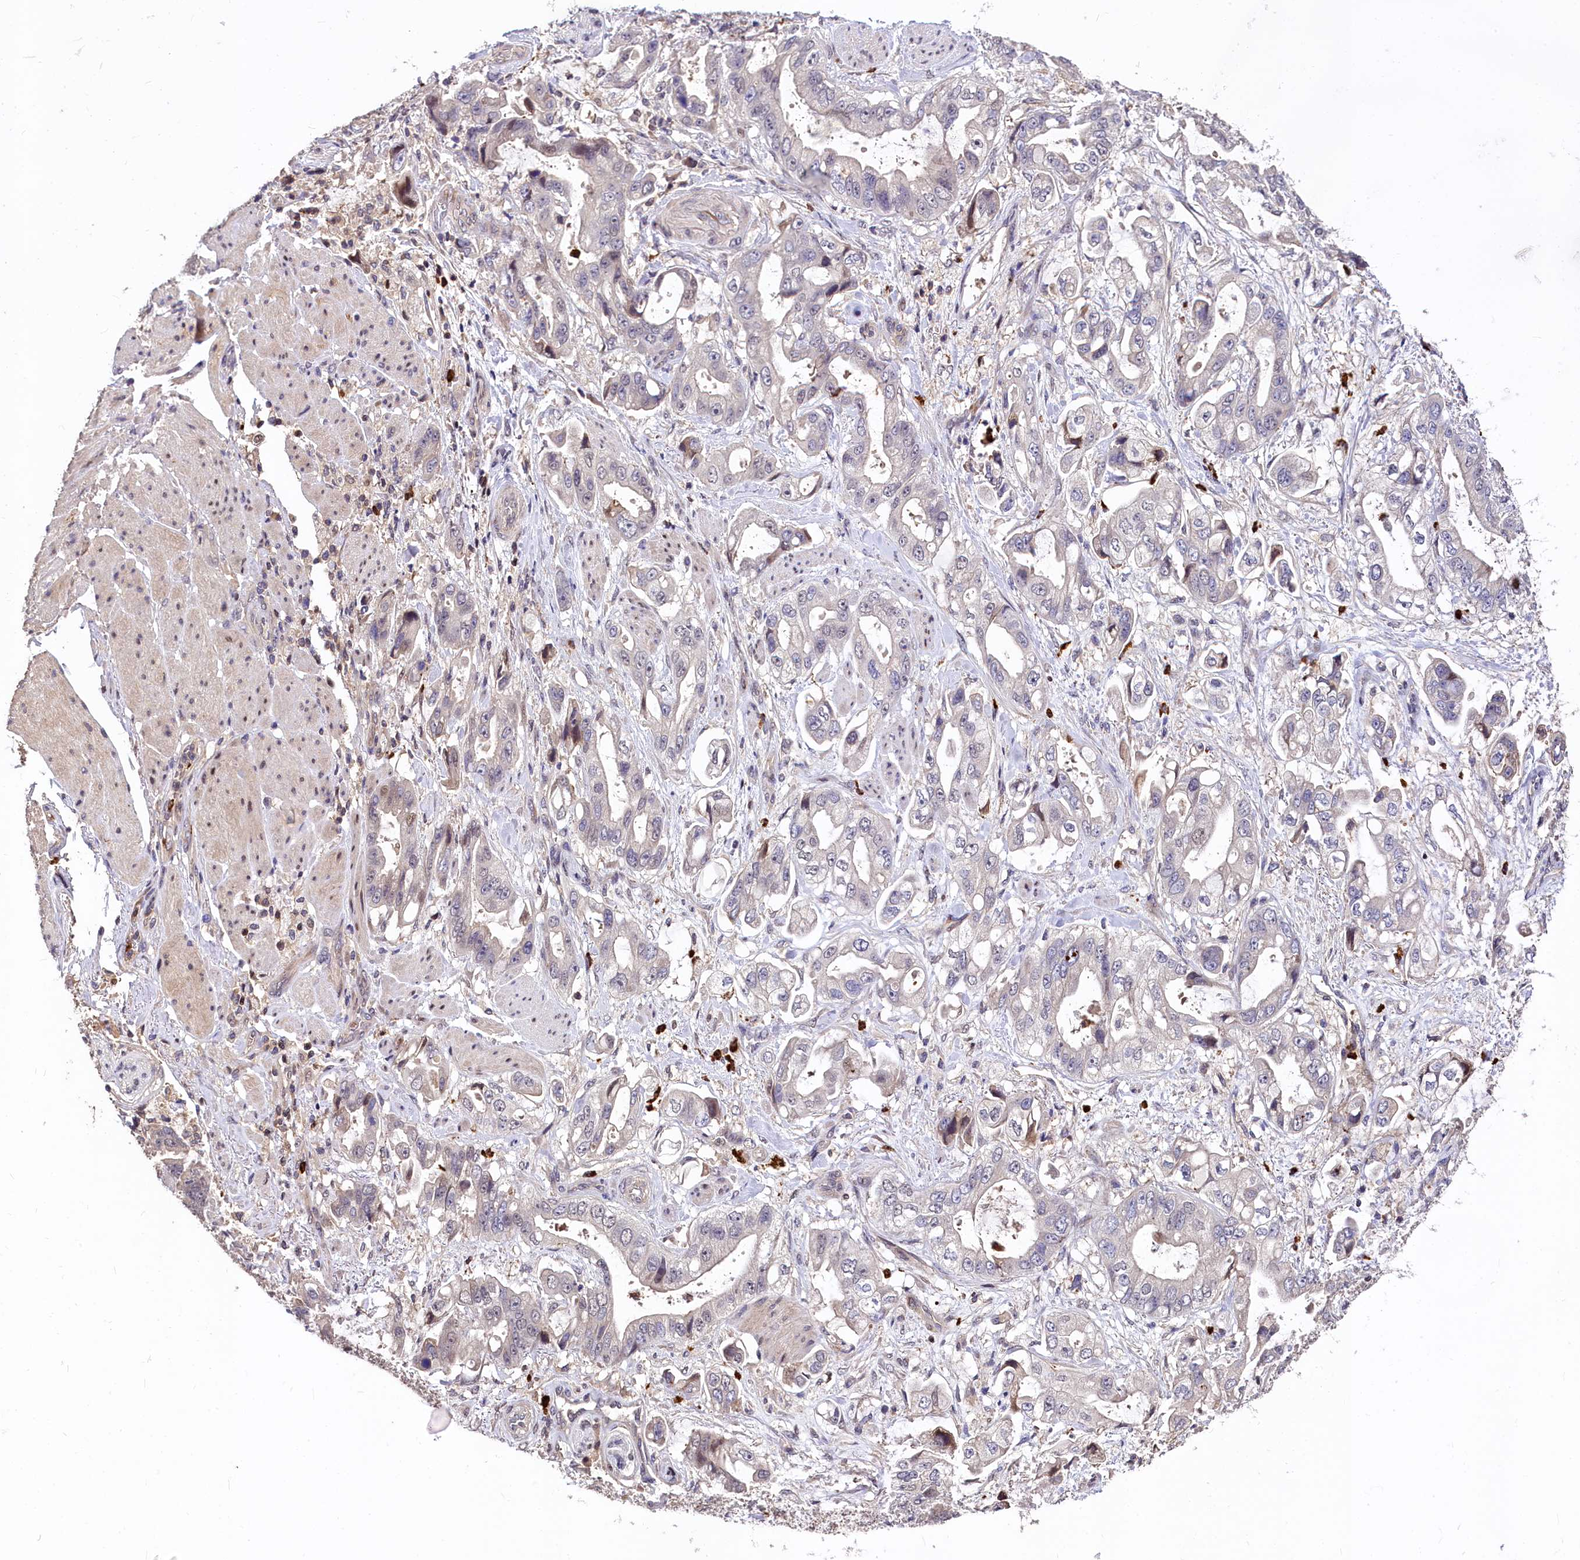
{"staining": {"intensity": "negative", "quantity": "none", "location": "none"}, "tissue": "stomach cancer", "cell_type": "Tumor cells", "image_type": "cancer", "snomed": [{"axis": "morphology", "description": "Adenocarcinoma, NOS"}, {"axis": "topography", "description": "Stomach"}], "caption": "Human stomach adenocarcinoma stained for a protein using immunohistochemistry exhibits no staining in tumor cells.", "gene": "ATG101", "patient": {"sex": "male", "age": 62}}